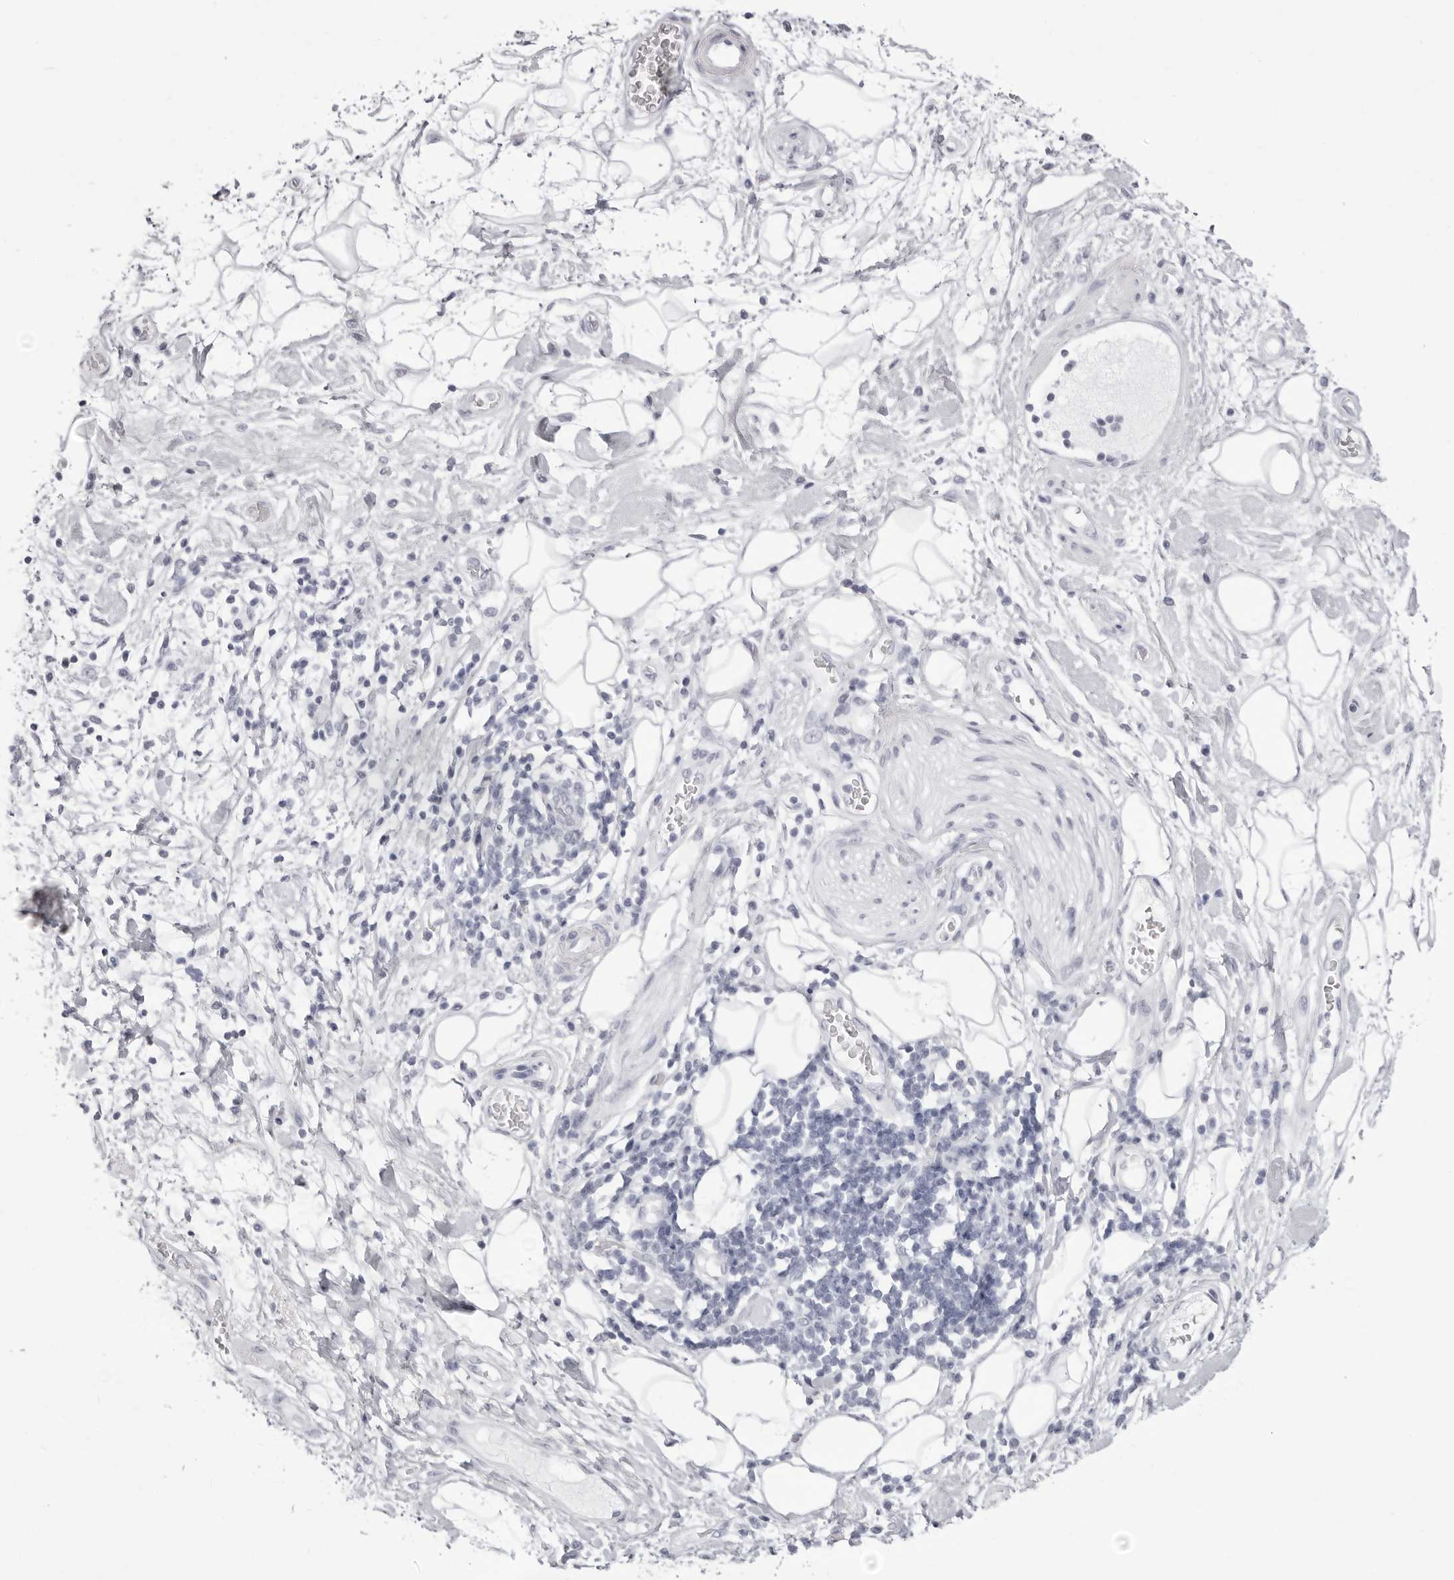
{"staining": {"intensity": "negative", "quantity": "none", "location": "none"}, "tissue": "adipose tissue", "cell_type": "Adipocytes", "image_type": "normal", "snomed": [{"axis": "morphology", "description": "Normal tissue, NOS"}, {"axis": "morphology", "description": "Adenocarcinoma, NOS"}, {"axis": "topography", "description": "Duodenum"}, {"axis": "topography", "description": "Peripheral nerve tissue"}], "caption": "Micrograph shows no significant protein positivity in adipocytes of normal adipose tissue.", "gene": "TMOD4", "patient": {"sex": "female", "age": 60}}